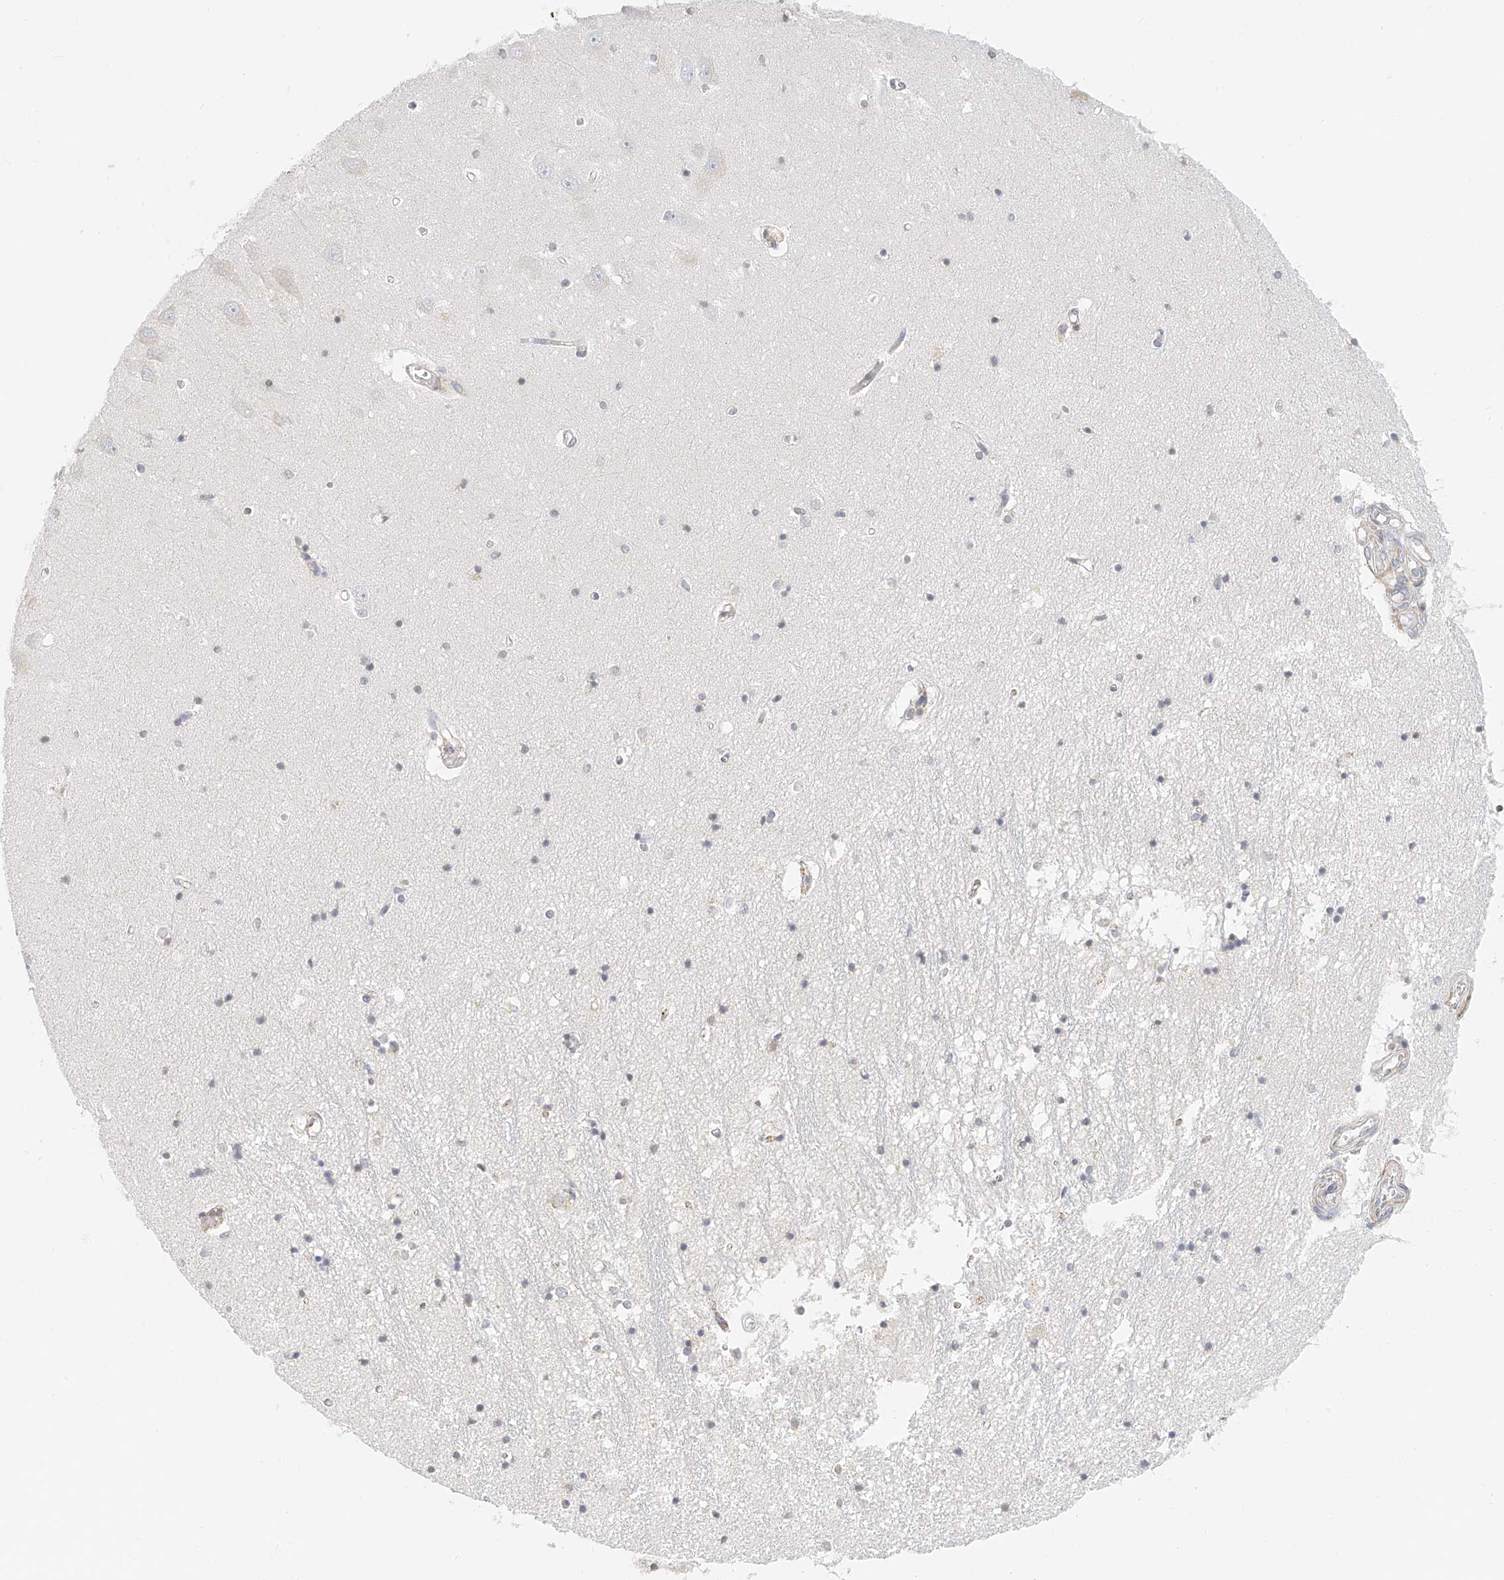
{"staining": {"intensity": "negative", "quantity": "none", "location": "none"}, "tissue": "hippocampus", "cell_type": "Glial cells", "image_type": "normal", "snomed": [{"axis": "morphology", "description": "Normal tissue, NOS"}, {"axis": "topography", "description": "Hippocampus"}], "caption": "This is an IHC photomicrograph of unremarkable human hippocampus. There is no staining in glial cells.", "gene": "CXorf58", "patient": {"sex": "male", "age": 70}}